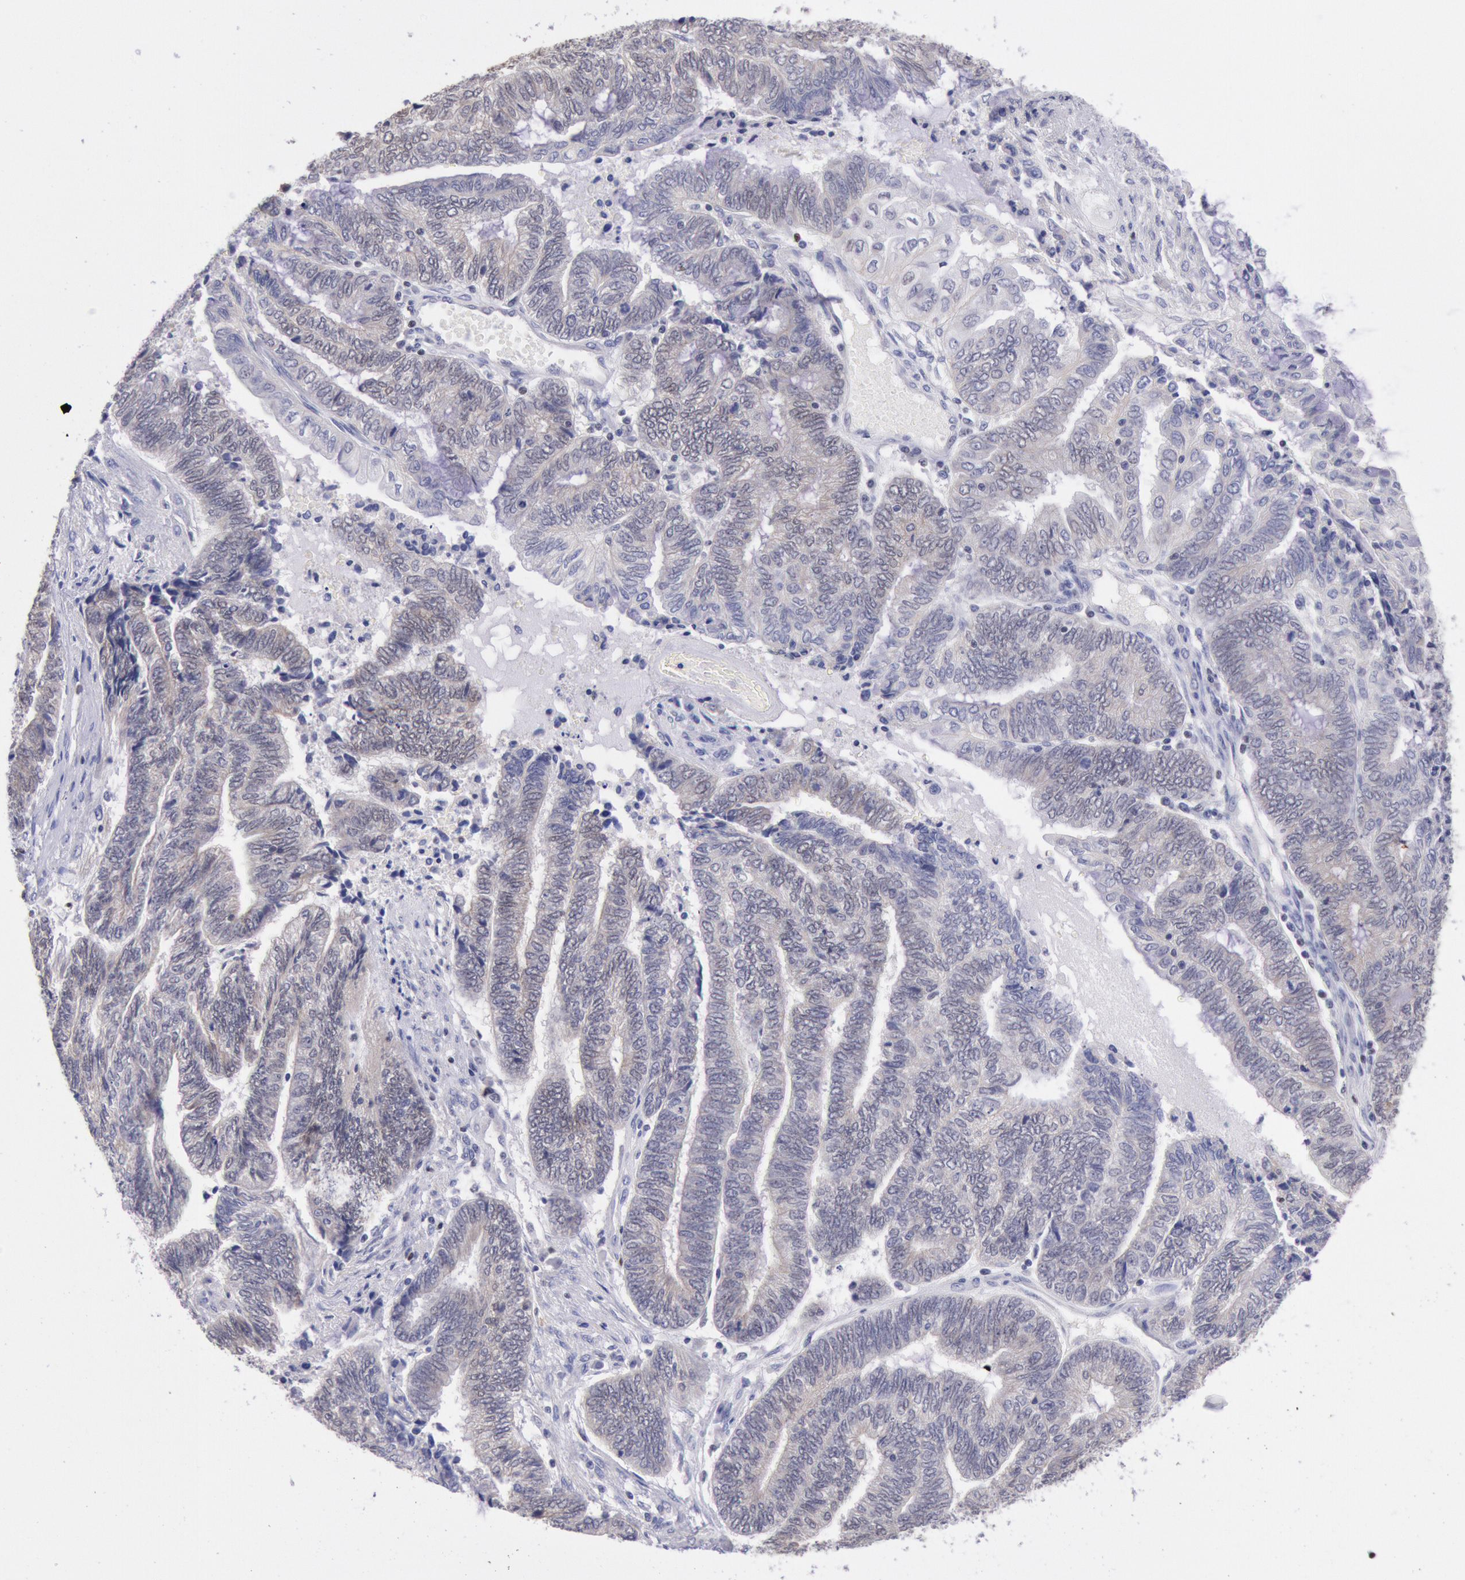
{"staining": {"intensity": "weak", "quantity": "25%-75%", "location": "cytoplasmic/membranous"}, "tissue": "endometrial cancer", "cell_type": "Tumor cells", "image_type": "cancer", "snomed": [{"axis": "morphology", "description": "Adenocarcinoma, NOS"}, {"axis": "topography", "description": "Uterus"}, {"axis": "topography", "description": "Endometrium"}], "caption": "Endometrial cancer stained with DAB immunohistochemistry (IHC) exhibits low levels of weak cytoplasmic/membranous staining in about 25%-75% of tumor cells.", "gene": "RPS6KA5", "patient": {"sex": "female", "age": 70}}